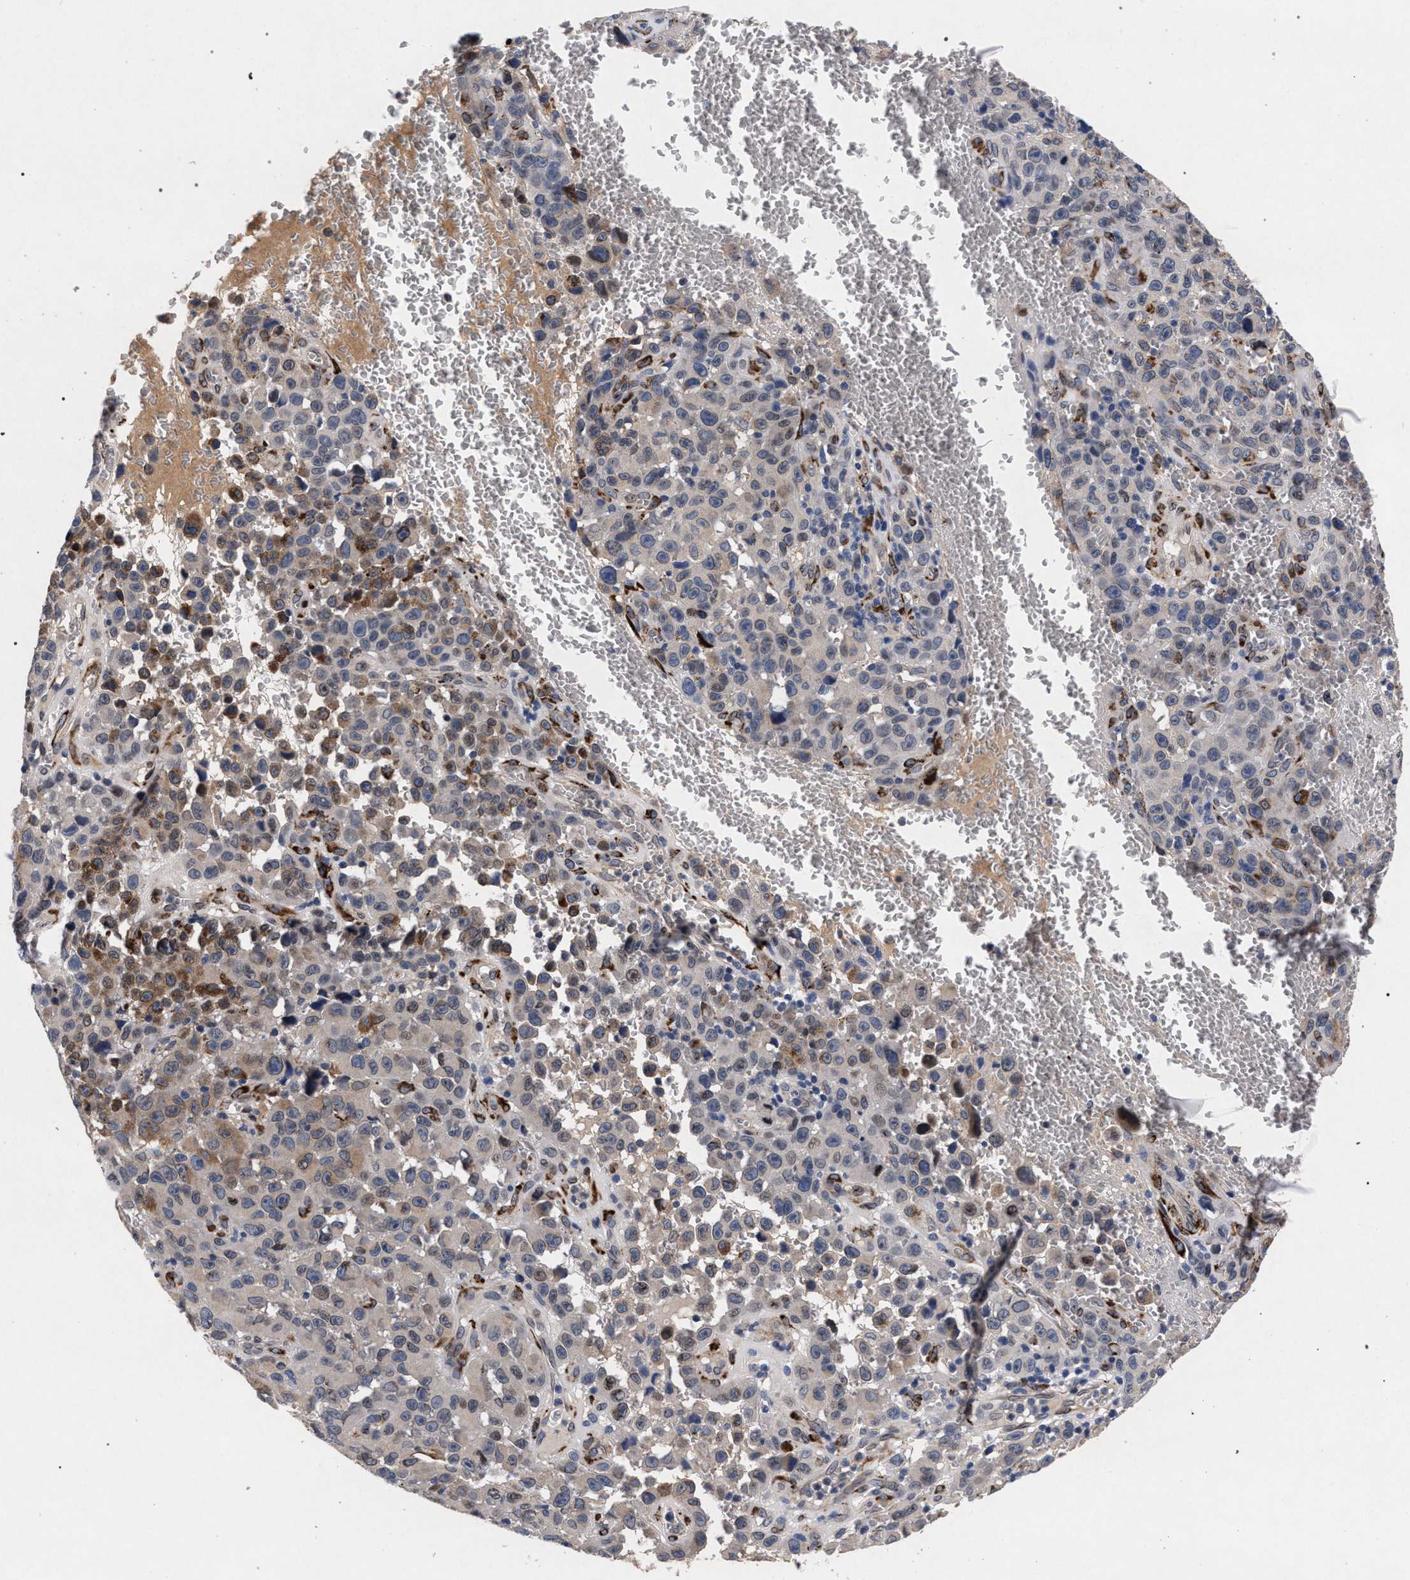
{"staining": {"intensity": "weak", "quantity": "<25%", "location": "cytoplasmic/membranous"}, "tissue": "melanoma", "cell_type": "Tumor cells", "image_type": "cancer", "snomed": [{"axis": "morphology", "description": "Malignant melanoma, NOS"}, {"axis": "topography", "description": "Skin"}], "caption": "IHC micrograph of neoplastic tissue: human malignant melanoma stained with DAB (3,3'-diaminobenzidine) reveals no significant protein expression in tumor cells.", "gene": "NEK7", "patient": {"sex": "female", "age": 82}}